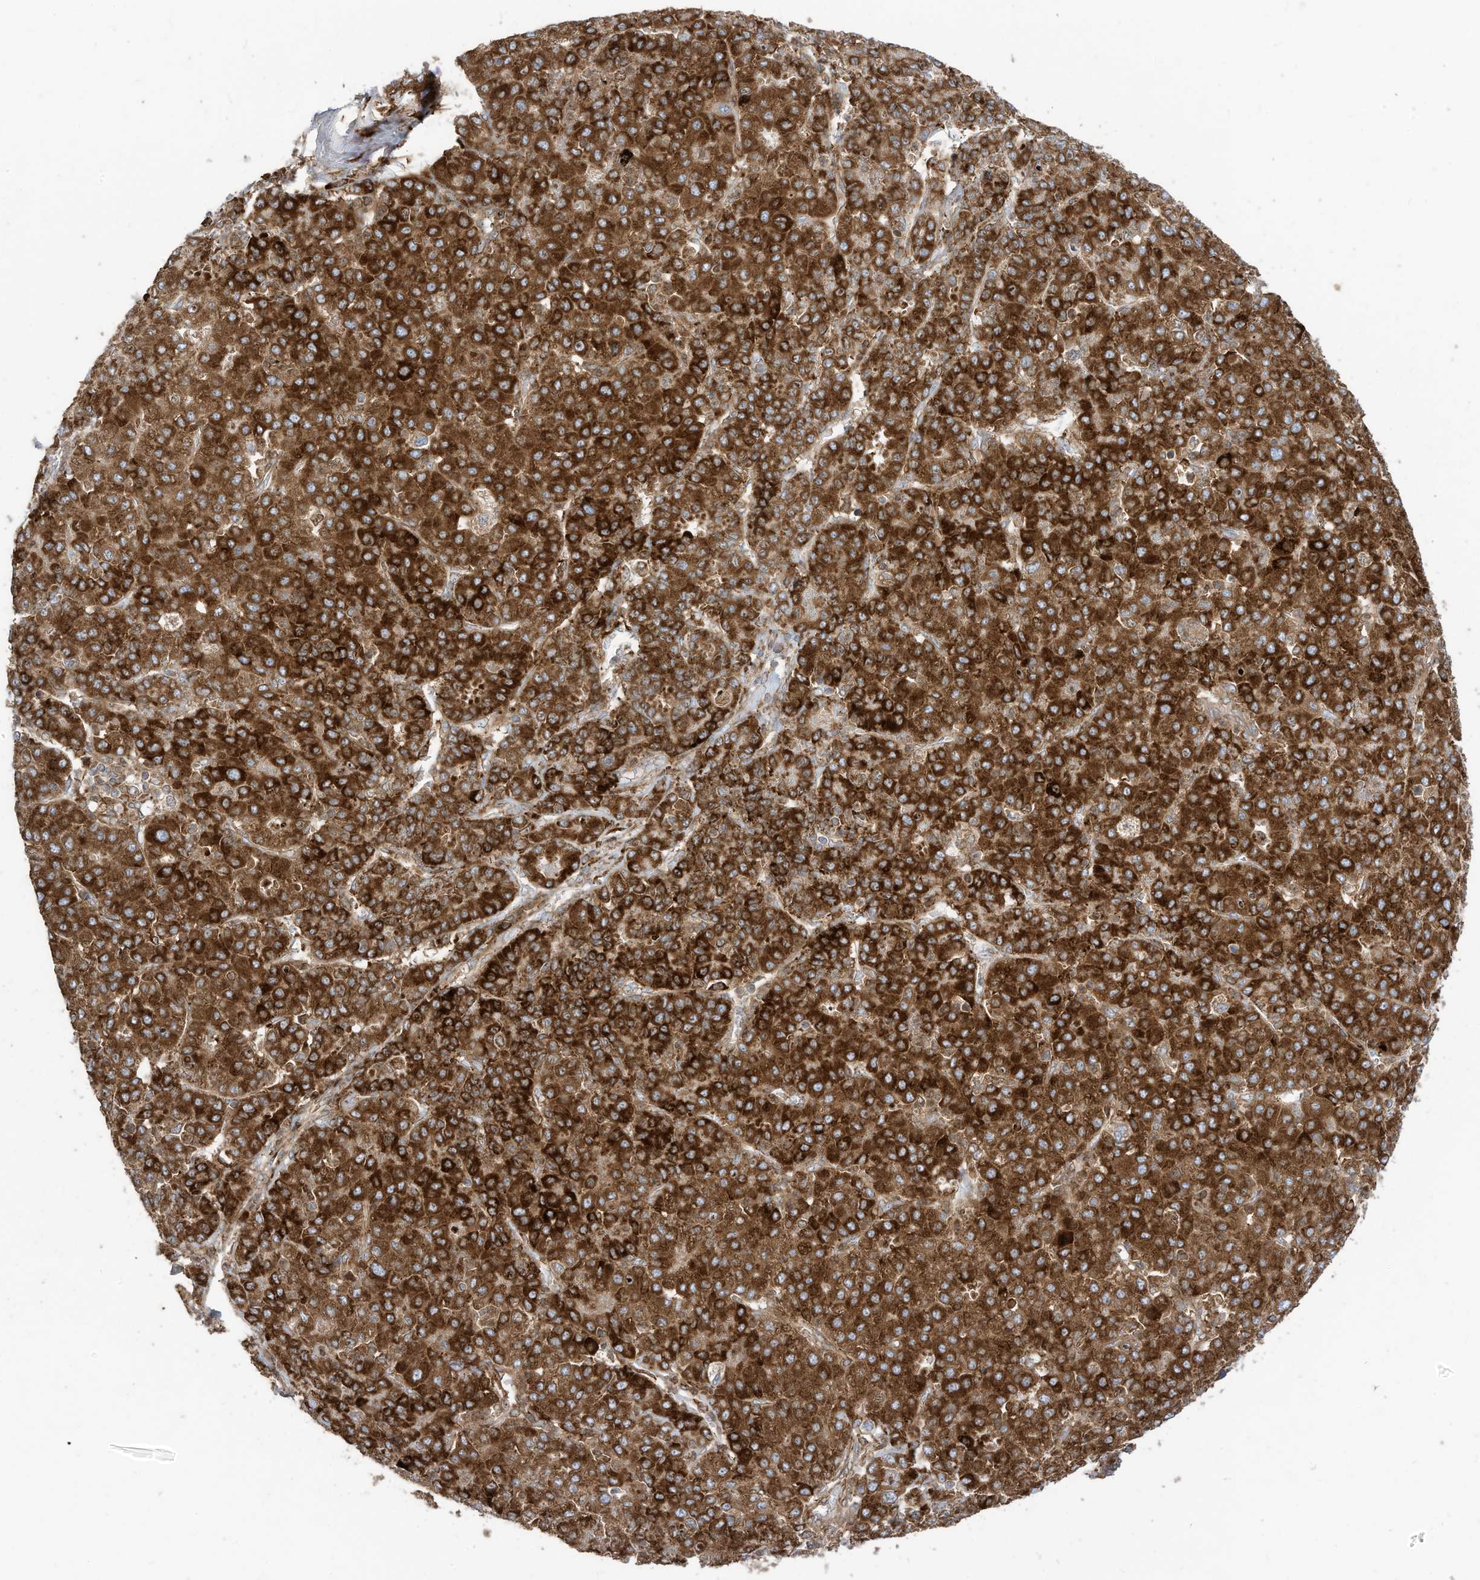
{"staining": {"intensity": "strong", "quantity": ">75%", "location": "cytoplasmic/membranous"}, "tissue": "liver cancer", "cell_type": "Tumor cells", "image_type": "cancer", "snomed": [{"axis": "morphology", "description": "Carcinoma, Hepatocellular, NOS"}, {"axis": "topography", "description": "Liver"}], "caption": "Liver hepatocellular carcinoma stained with IHC shows strong cytoplasmic/membranous expression in about >75% of tumor cells.", "gene": "TRNAU1AP", "patient": {"sex": "male", "age": 65}}